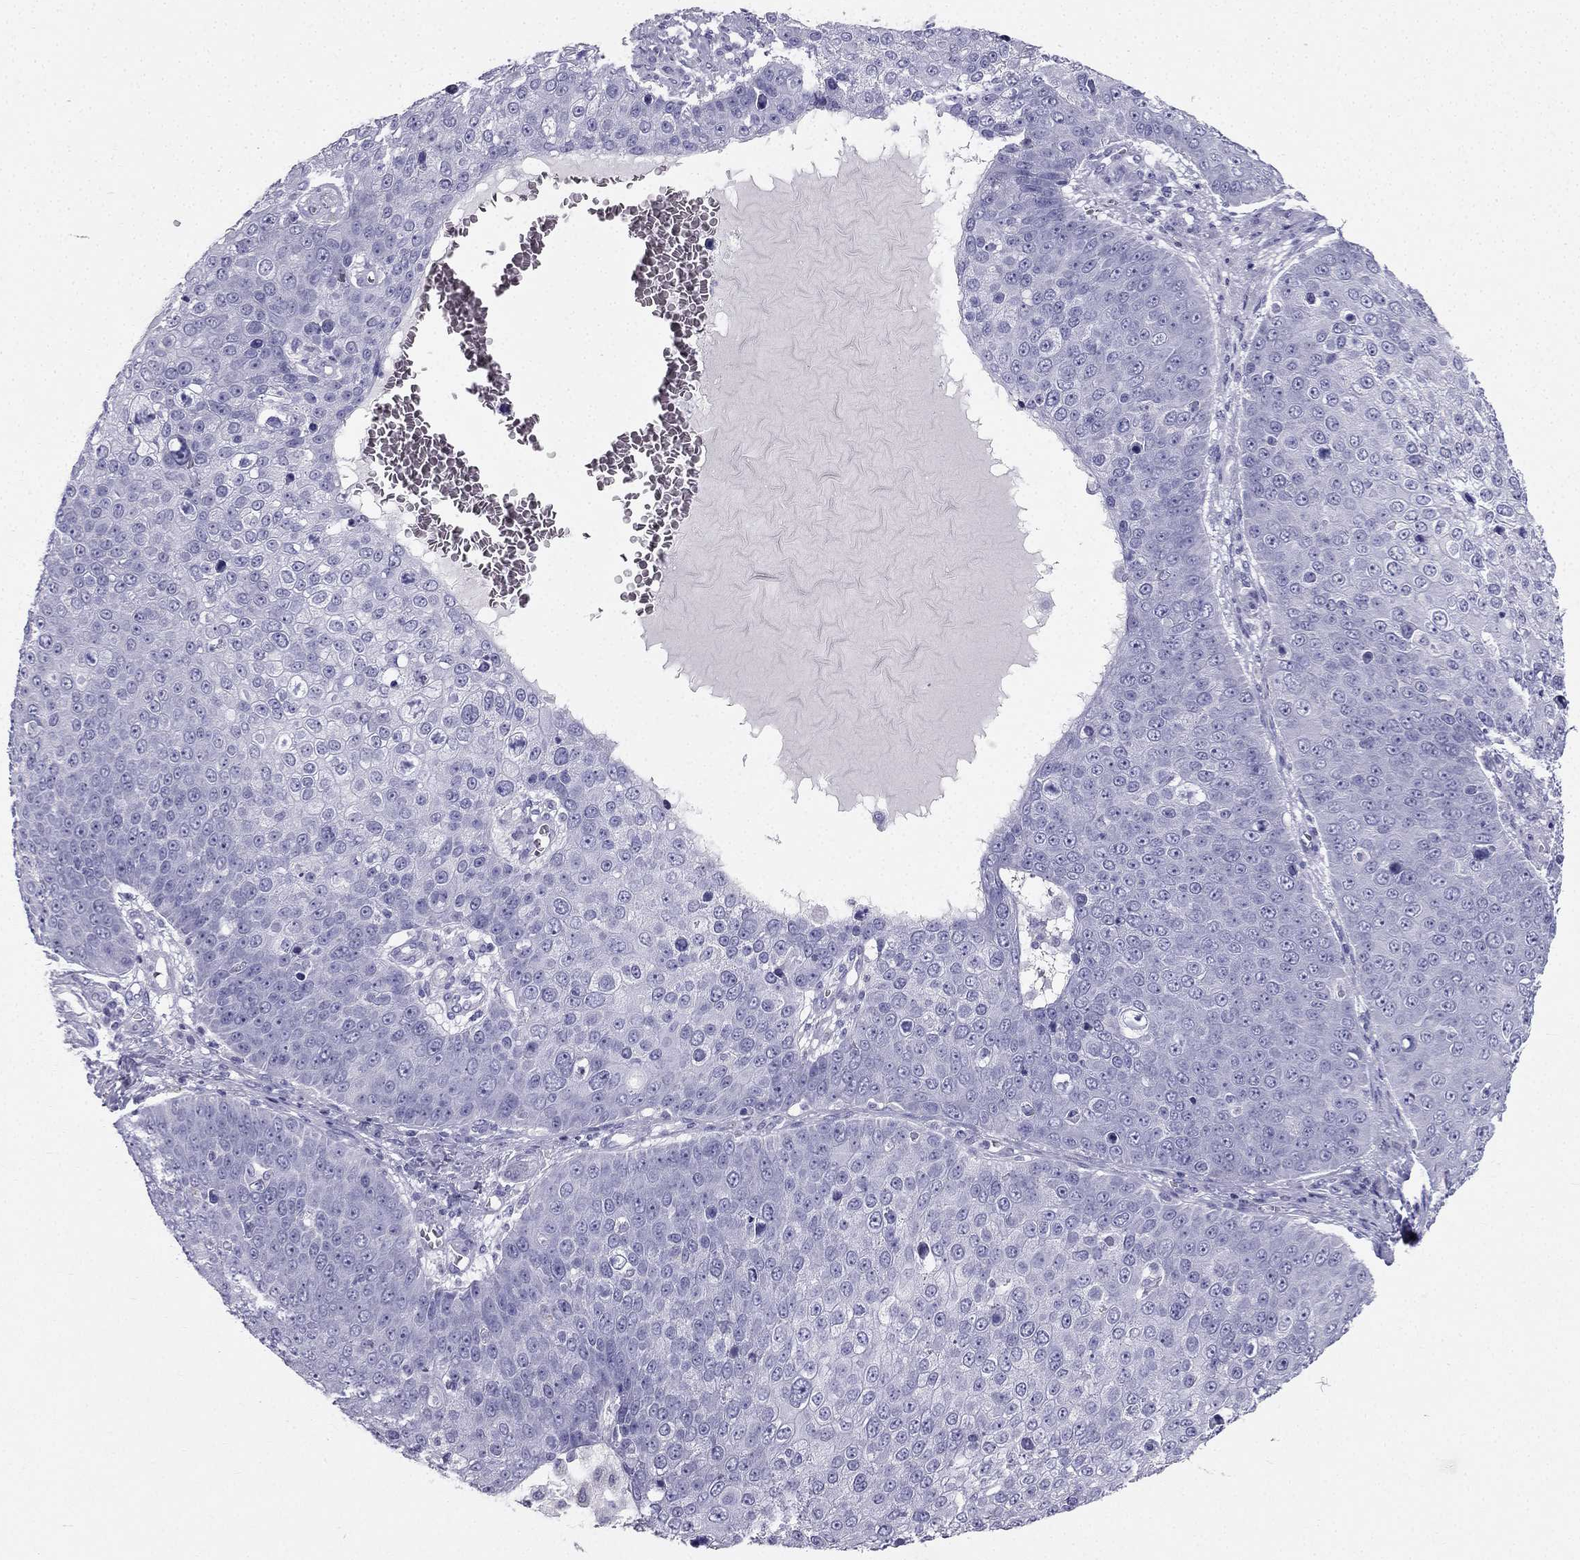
{"staining": {"intensity": "negative", "quantity": "none", "location": "none"}, "tissue": "skin cancer", "cell_type": "Tumor cells", "image_type": "cancer", "snomed": [{"axis": "morphology", "description": "Squamous cell carcinoma, NOS"}, {"axis": "topography", "description": "Skin"}], "caption": "This histopathology image is of squamous cell carcinoma (skin) stained with immunohistochemistry to label a protein in brown with the nuclei are counter-stained blue. There is no positivity in tumor cells. (DAB immunohistochemistry (IHC) with hematoxylin counter stain).", "gene": "TFF3", "patient": {"sex": "male", "age": 71}}